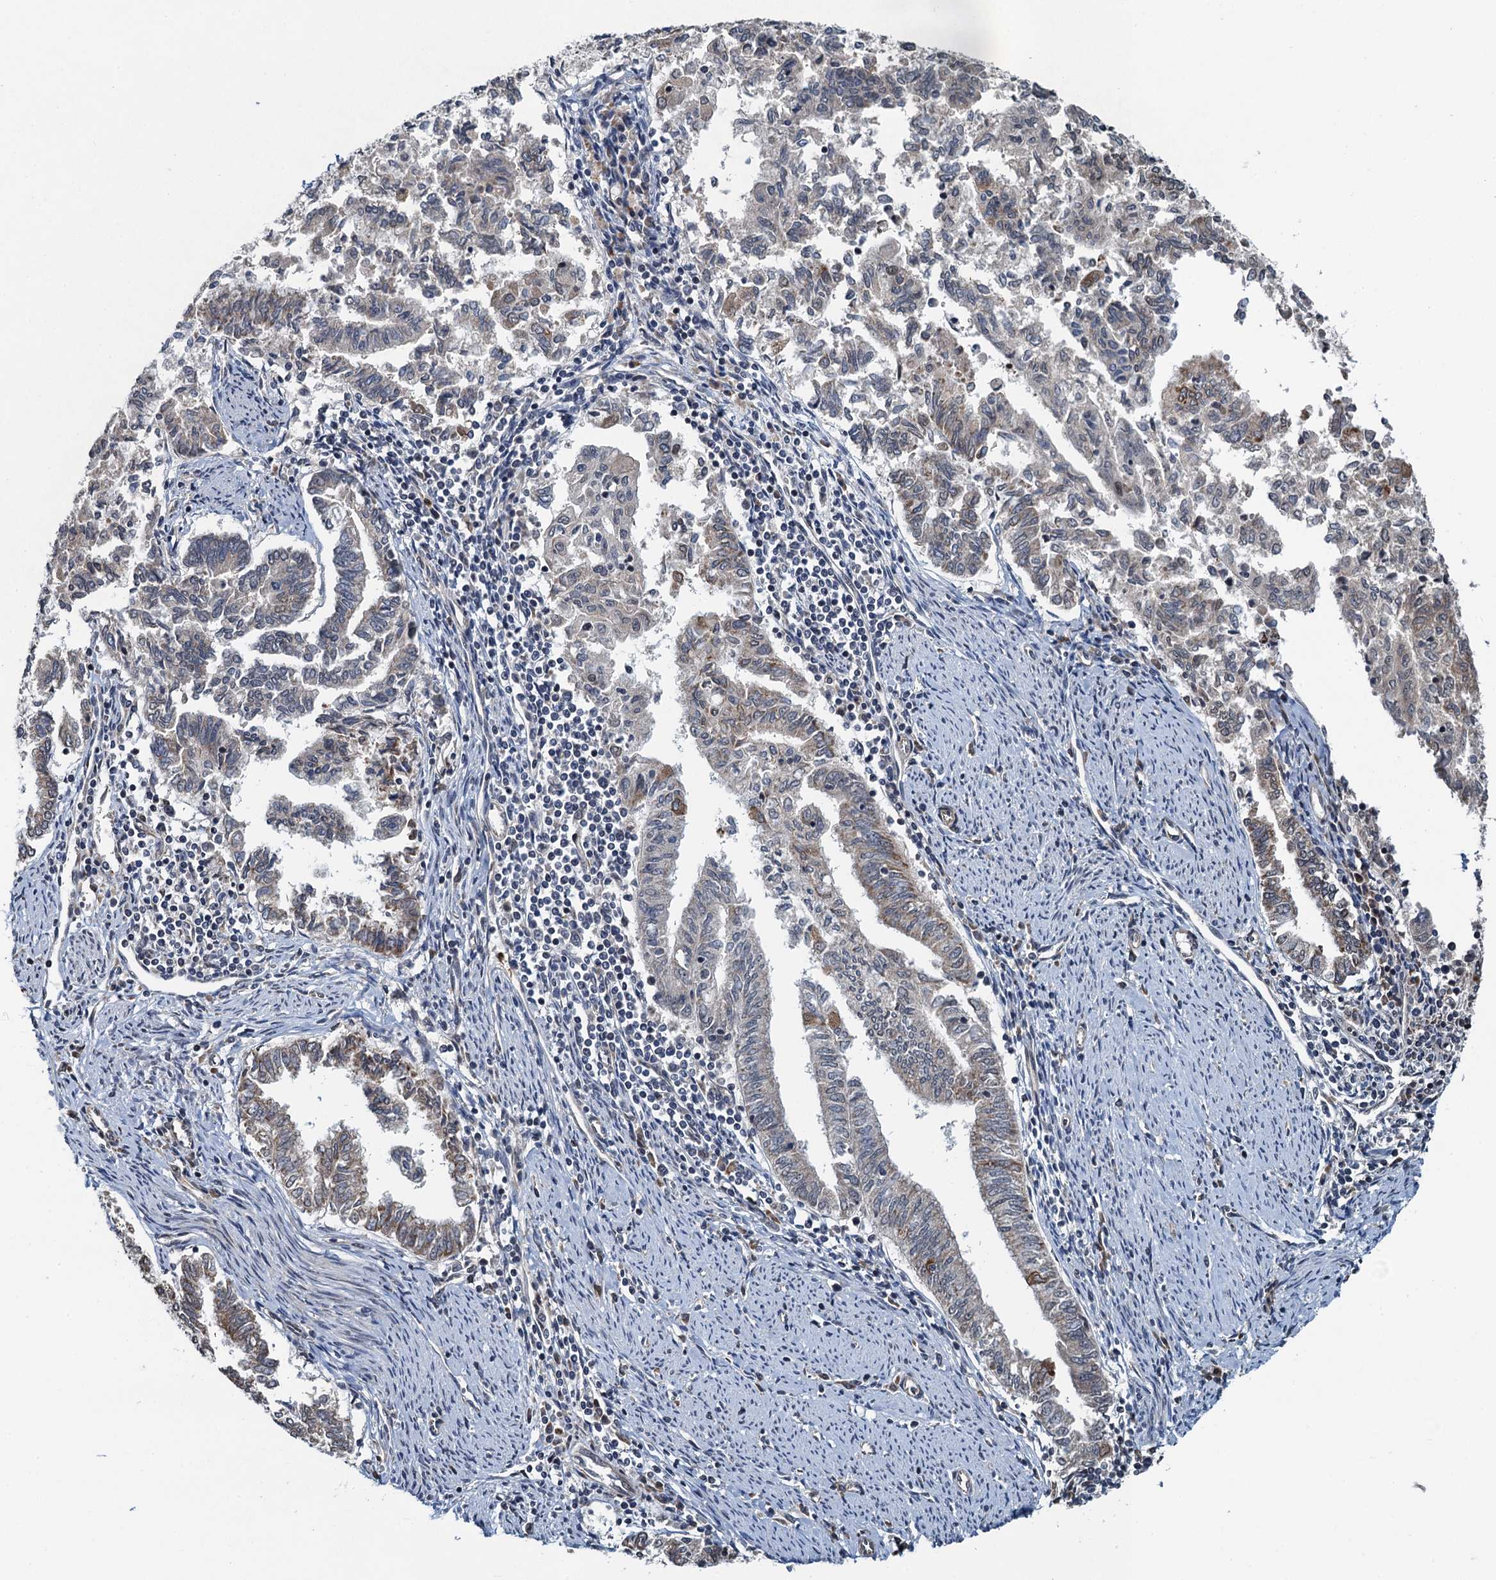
{"staining": {"intensity": "moderate", "quantity": "<25%", "location": "cytoplasmic/membranous"}, "tissue": "endometrial cancer", "cell_type": "Tumor cells", "image_type": "cancer", "snomed": [{"axis": "morphology", "description": "Adenocarcinoma, NOS"}, {"axis": "topography", "description": "Endometrium"}], "caption": "The micrograph reveals a brown stain indicating the presence of a protein in the cytoplasmic/membranous of tumor cells in endometrial cancer.", "gene": "WHAMM", "patient": {"sex": "female", "age": 79}}